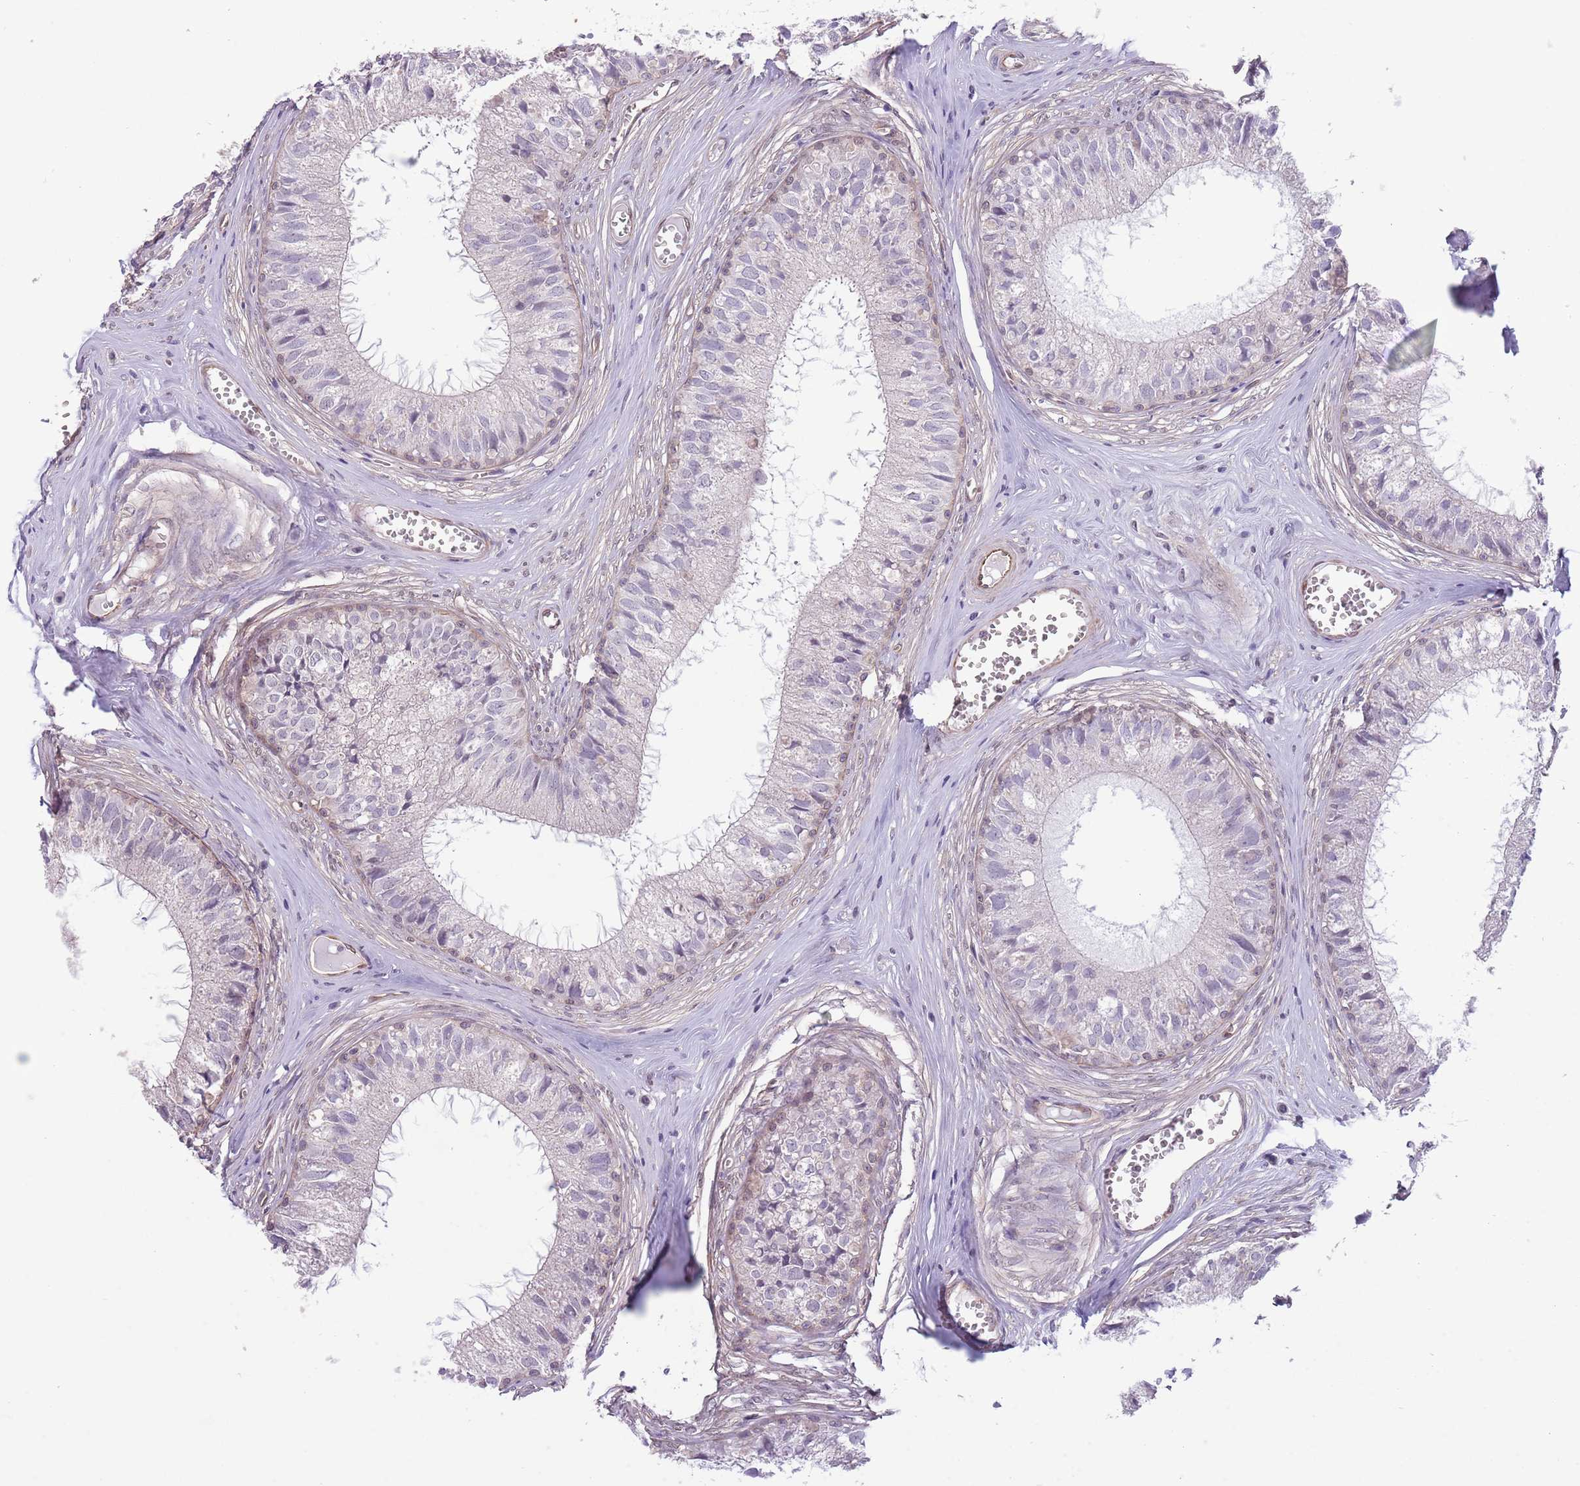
{"staining": {"intensity": "negative", "quantity": "none", "location": "none"}, "tissue": "epididymis", "cell_type": "Glandular cells", "image_type": "normal", "snomed": [{"axis": "morphology", "description": "Normal tissue, NOS"}, {"axis": "topography", "description": "Epididymis"}], "caption": "This is an immunohistochemistry image of benign epididymis. There is no expression in glandular cells.", "gene": "CREBZF", "patient": {"sex": "male", "age": 36}}